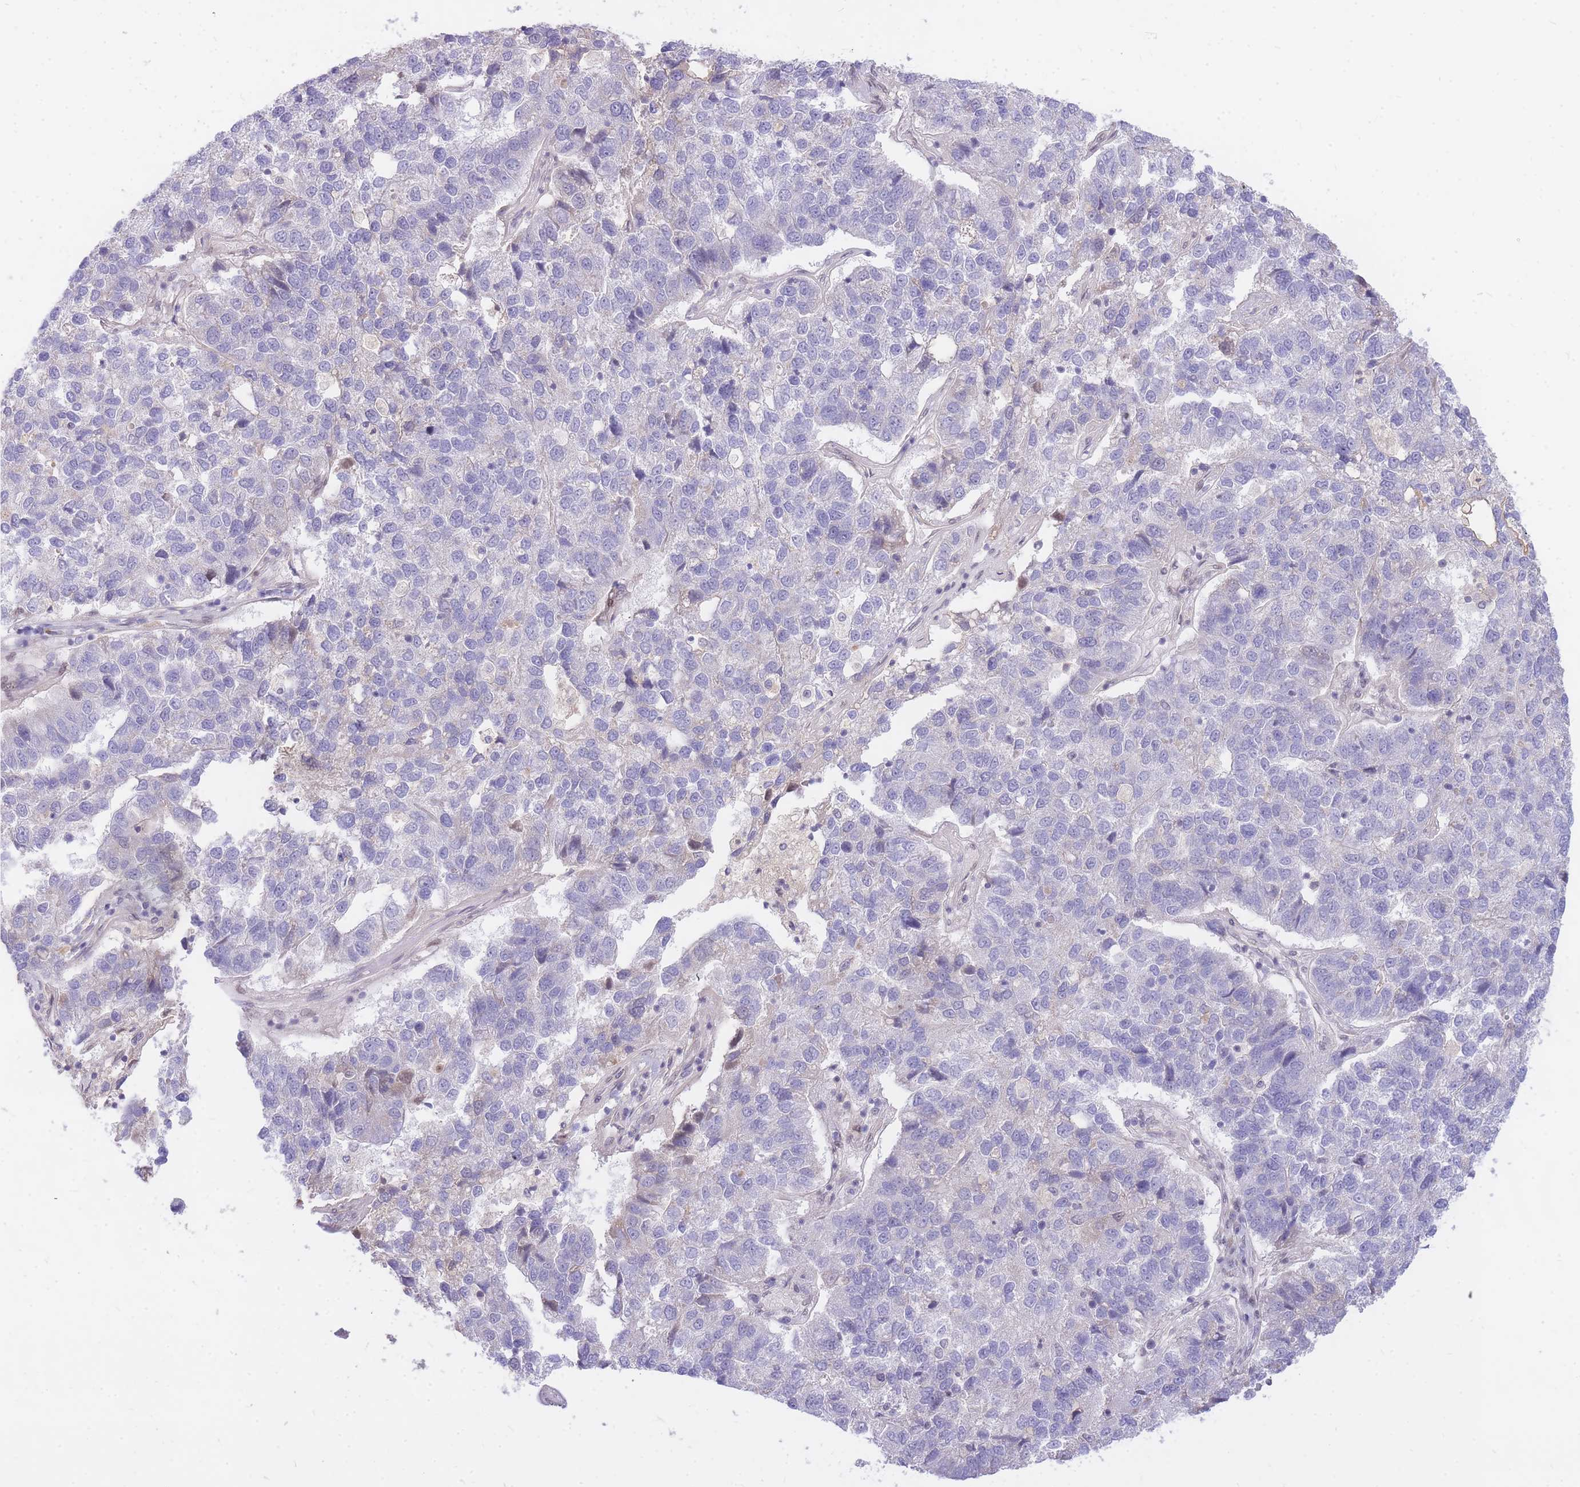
{"staining": {"intensity": "negative", "quantity": "none", "location": "none"}, "tissue": "pancreatic cancer", "cell_type": "Tumor cells", "image_type": "cancer", "snomed": [{"axis": "morphology", "description": "Adenocarcinoma, NOS"}, {"axis": "topography", "description": "Pancreas"}], "caption": "This is an IHC micrograph of human pancreatic adenocarcinoma. There is no positivity in tumor cells.", "gene": "TLE2", "patient": {"sex": "female", "age": 61}}